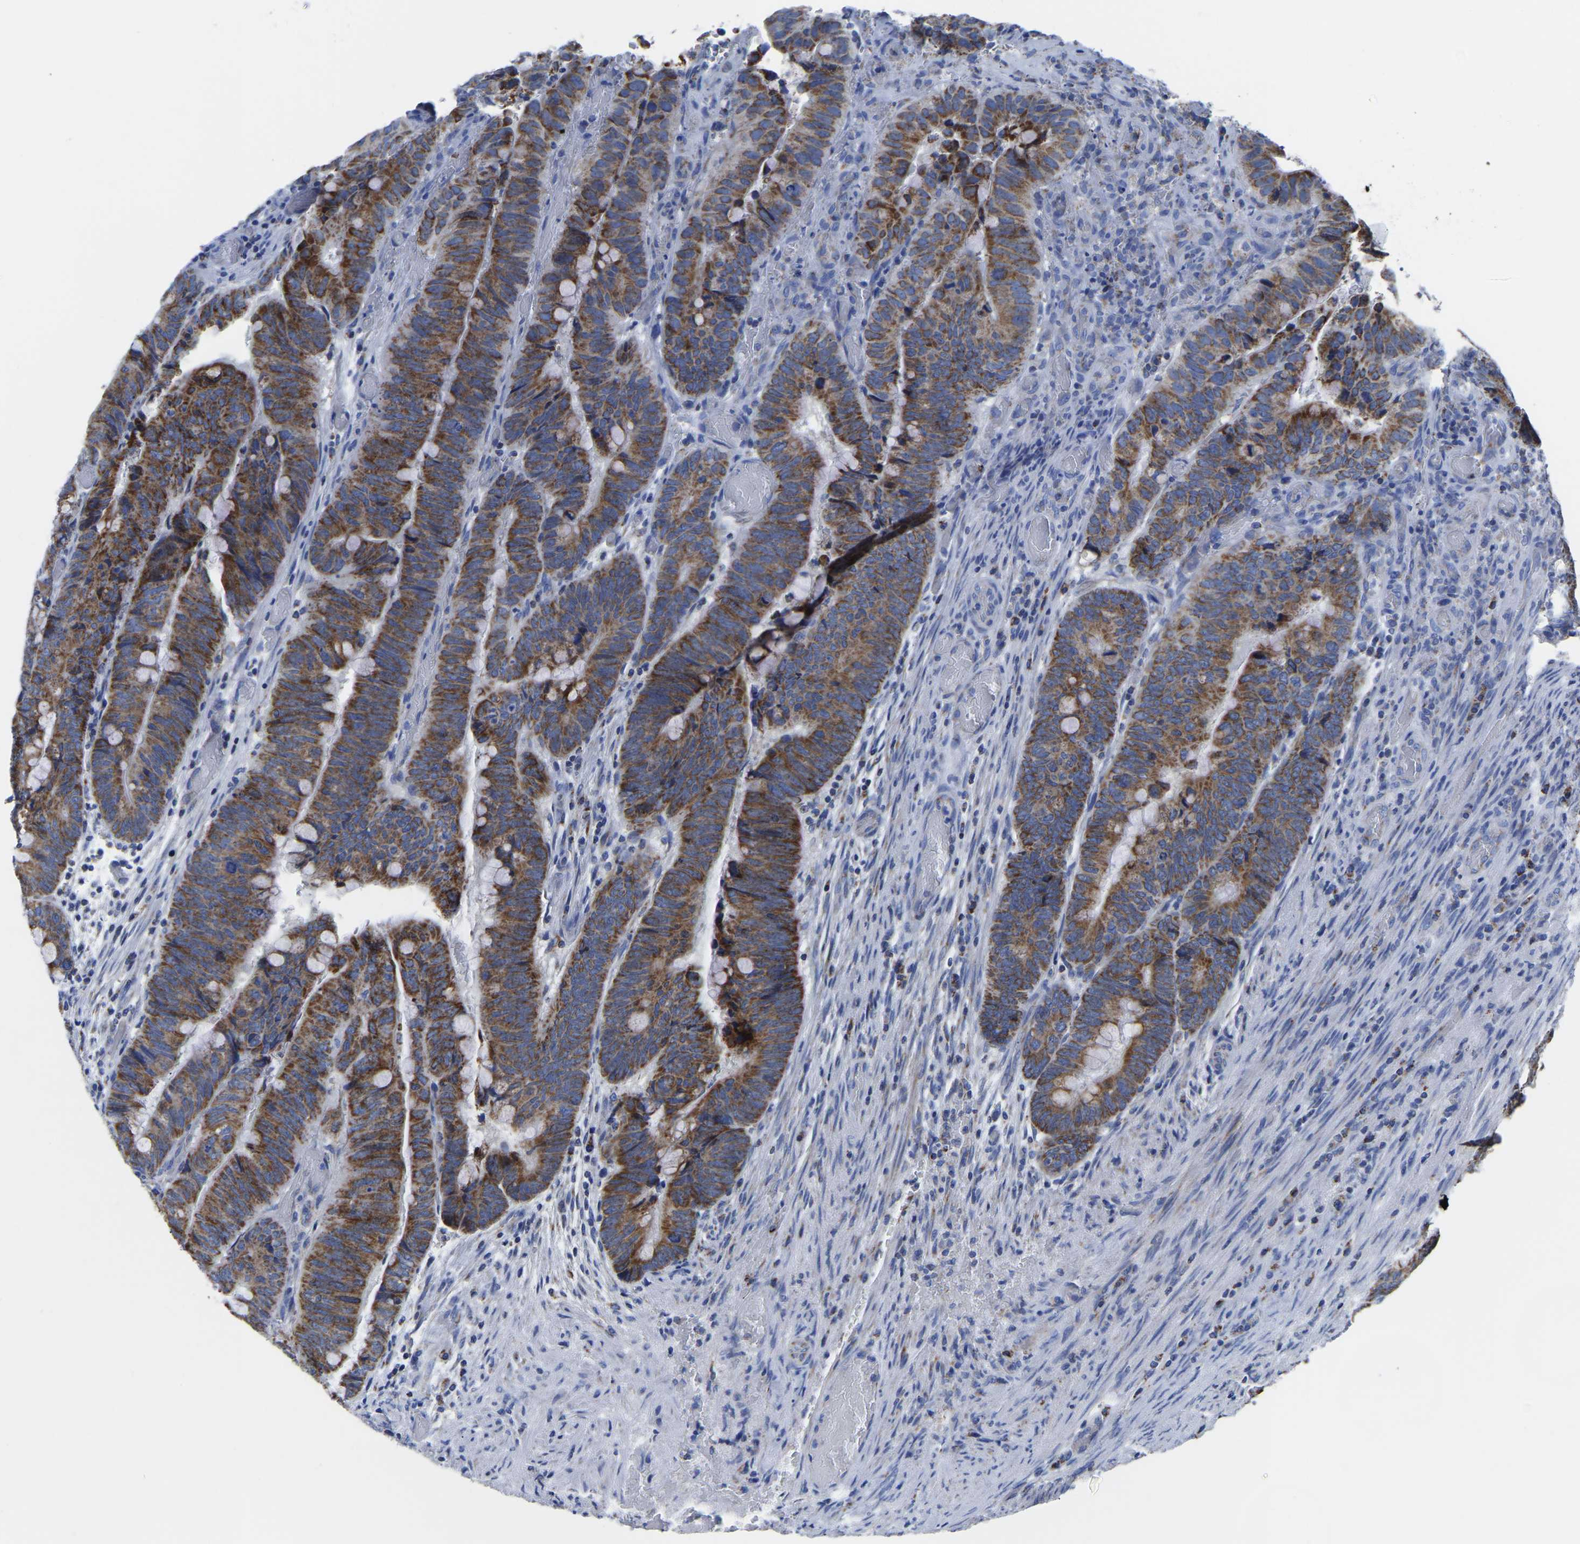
{"staining": {"intensity": "strong", "quantity": ">75%", "location": "cytoplasmic/membranous"}, "tissue": "colorectal cancer", "cell_type": "Tumor cells", "image_type": "cancer", "snomed": [{"axis": "morphology", "description": "Normal tissue, NOS"}, {"axis": "morphology", "description": "Adenocarcinoma, NOS"}, {"axis": "topography", "description": "Rectum"}], "caption": "Protein expression analysis of human colorectal cancer reveals strong cytoplasmic/membranous expression in about >75% of tumor cells.", "gene": "ETFA", "patient": {"sex": "male", "age": 92}}